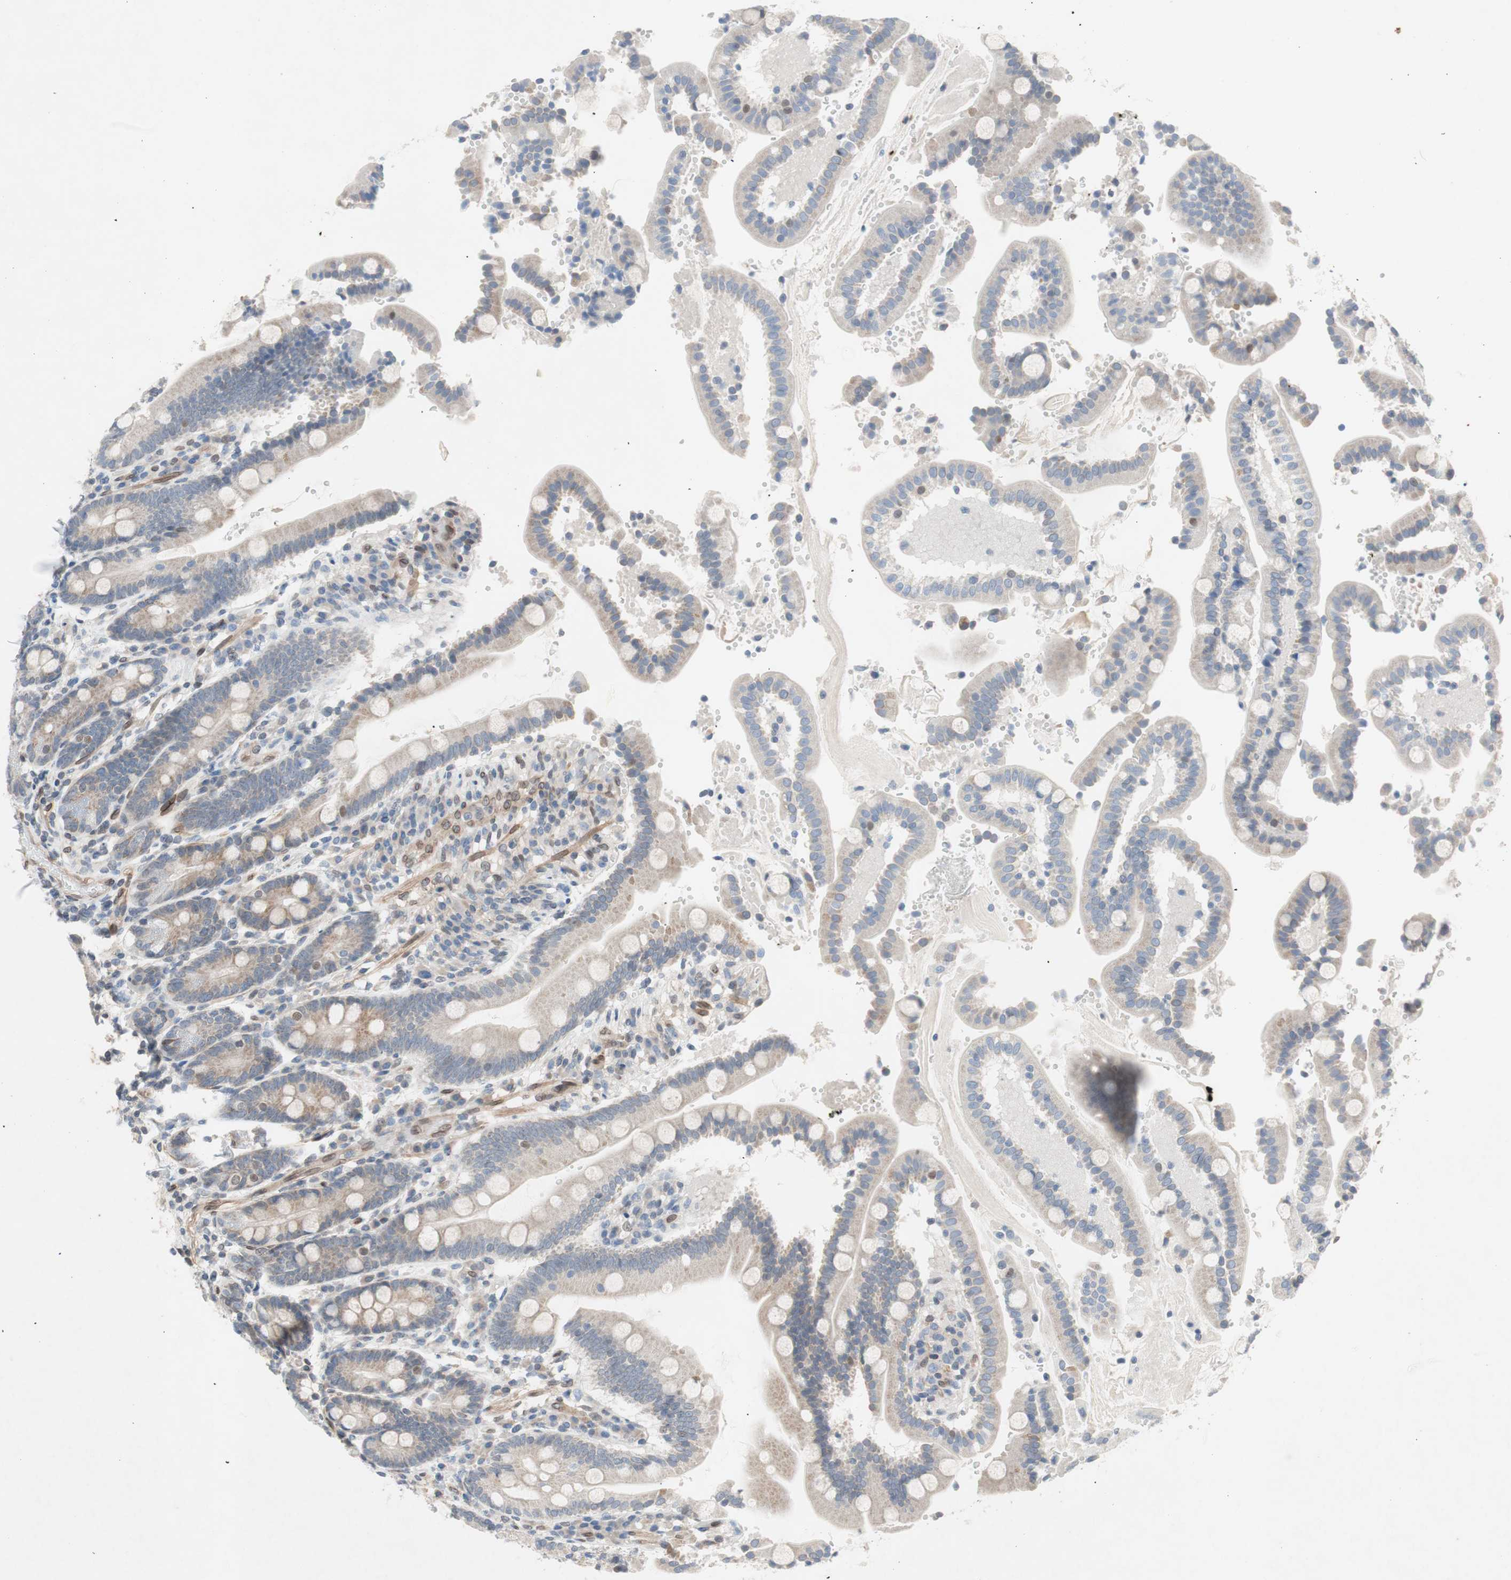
{"staining": {"intensity": "weak", "quantity": "25%-75%", "location": "cytoplasmic/membranous"}, "tissue": "duodenum", "cell_type": "Glandular cells", "image_type": "normal", "snomed": [{"axis": "morphology", "description": "Normal tissue, NOS"}, {"axis": "topography", "description": "Small intestine, NOS"}], "caption": "IHC photomicrograph of unremarkable human duodenum stained for a protein (brown), which exhibits low levels of weak cytoplasmic/membranous staining in approximately 25%-75% of glandular cells.", "gene": "ARNT2", "patient": {"sex": "female", "age": 71}}